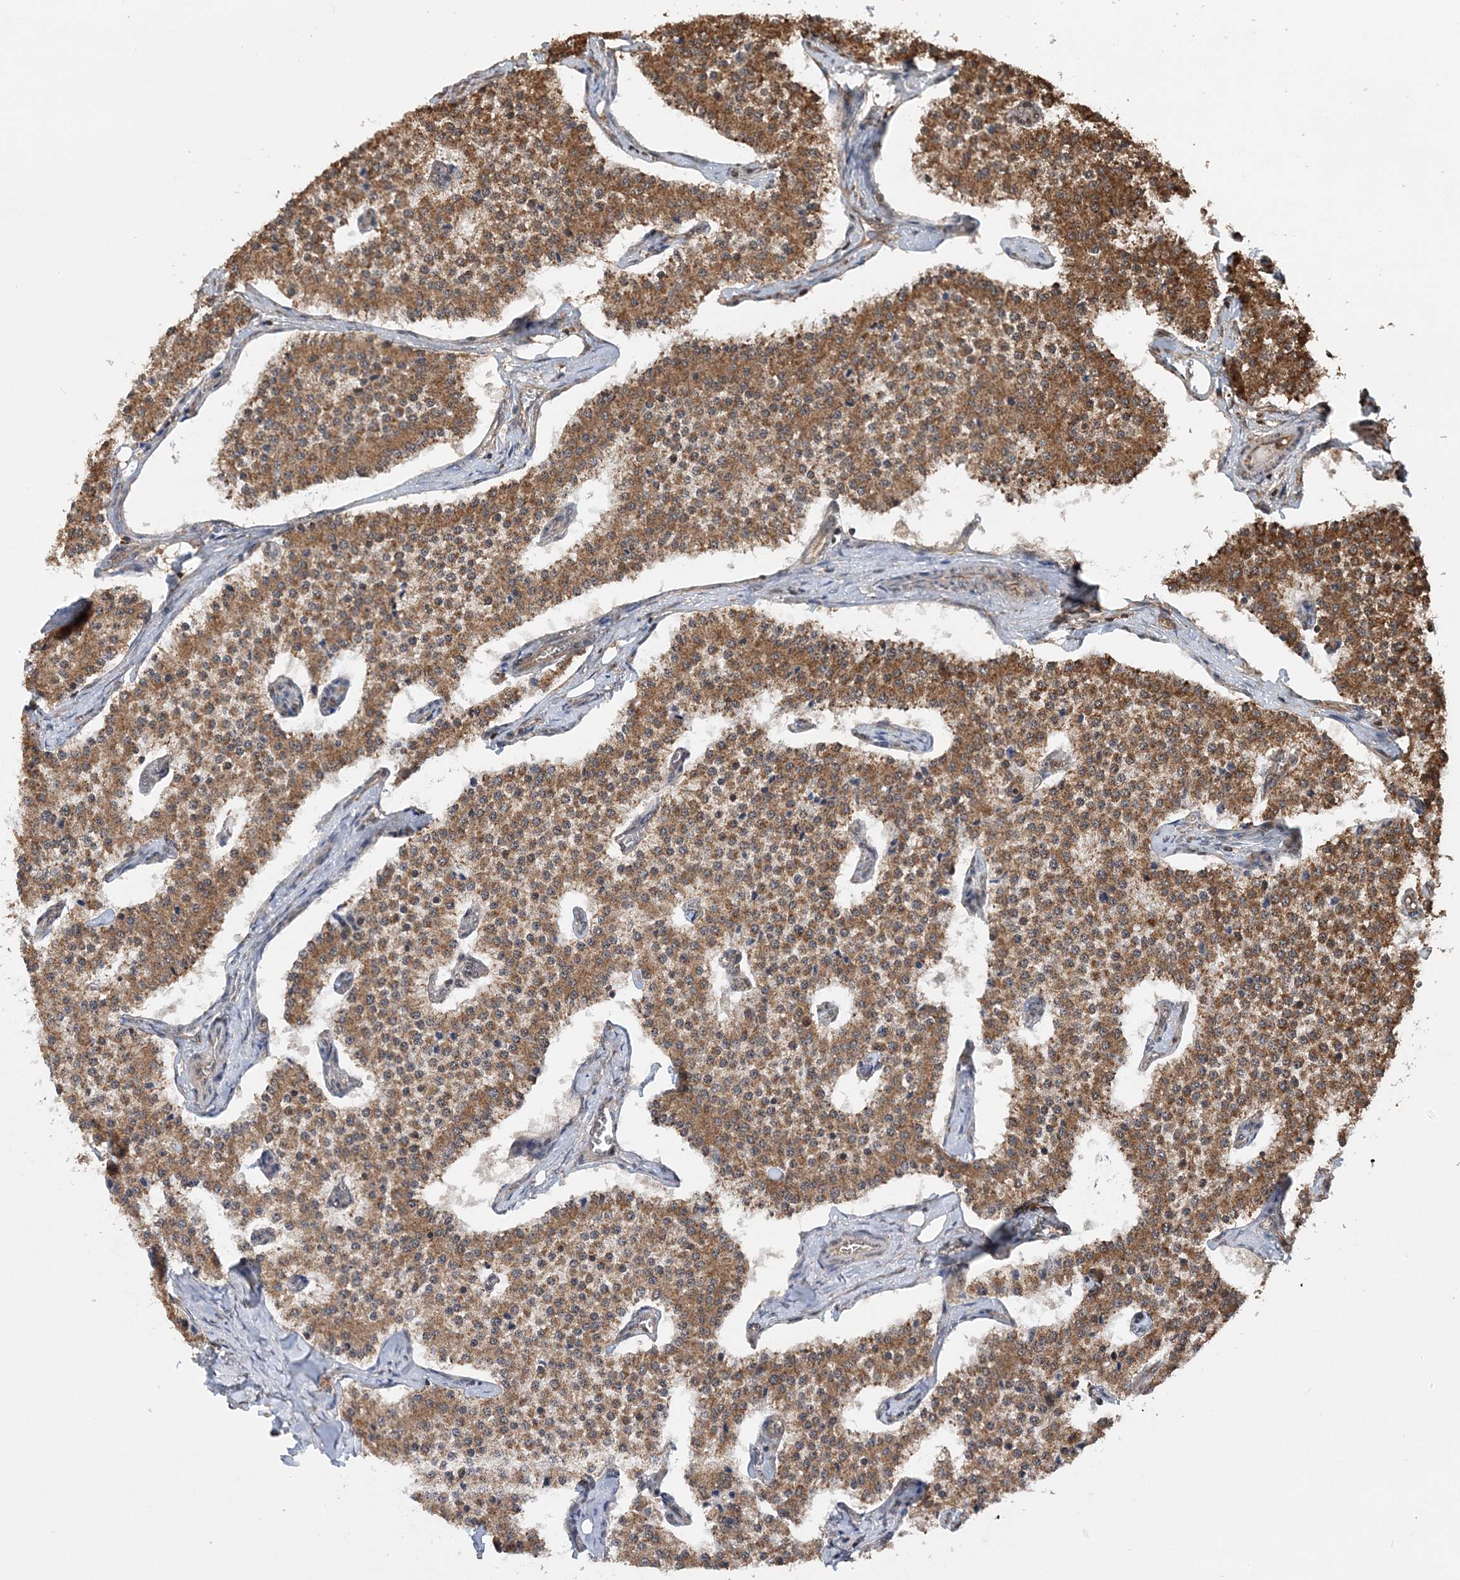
{"staining": {"intensity": "moderate", "quantity": ">75%", "location": "cytoplasmic/membranous"}, "tissue": "carcinoid", "cell_type": "Tumor cells", "image_type": "cancer", "snomed": [{"axis": "morphology", "description": "Carcinoid, malignant, NOS"}, {"axis": "topography", "description": "Colon"}], "caption": "Tumor cells reveal medium levels of moderate cytoplasmic/membranous positivity in approximately >75% of cells in malignant carcinoid.", "gene": "PCBP1", "patient": {"sex": "female", "age": 52}}